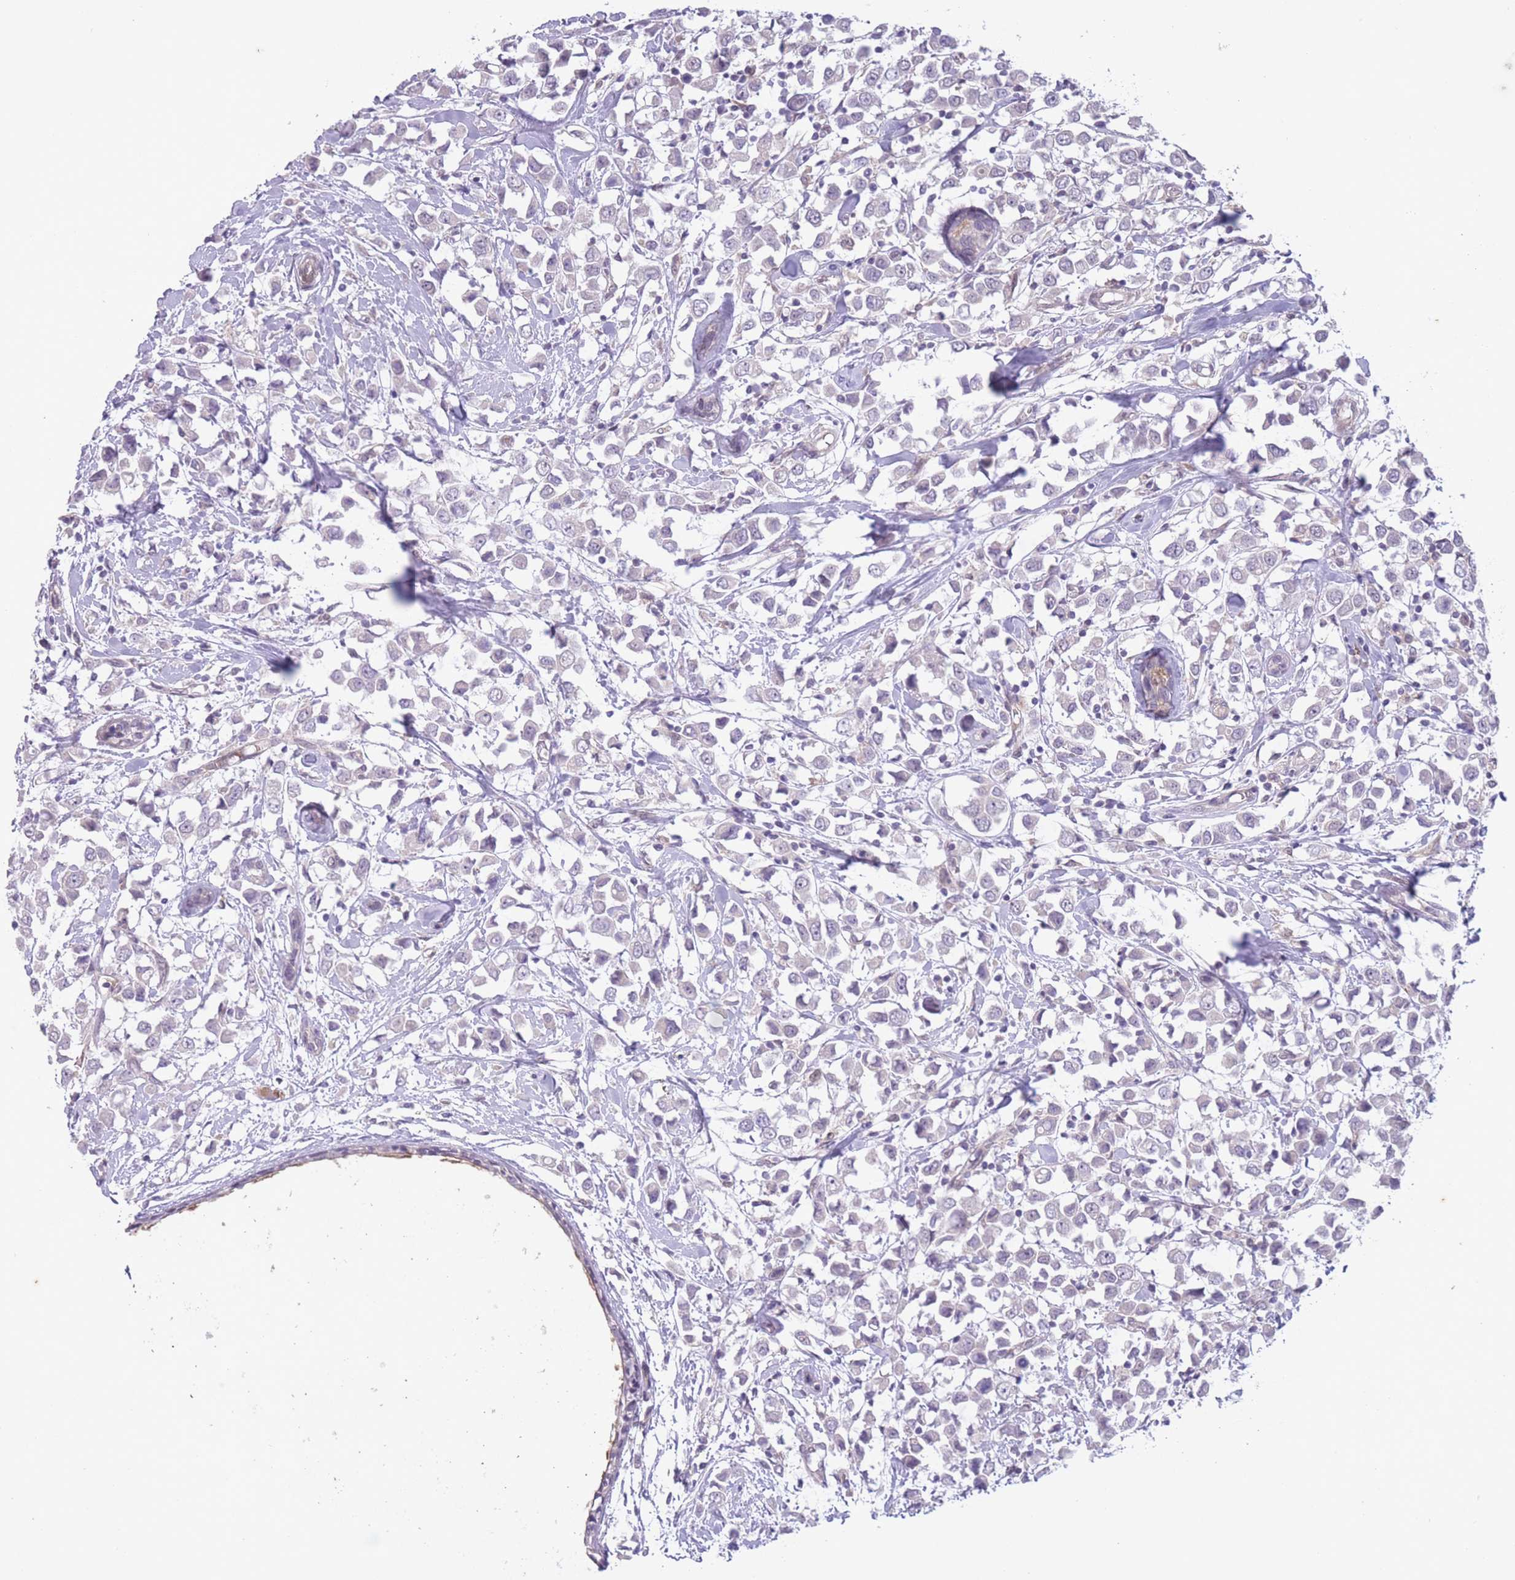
{"staining": {"intensity": "negative", "quantity": "none", "location": "none"}, "tissue": "breast cancer", "cell_type": "Tumor cells", "image_type": "cancer", "snomed": [{"axis": "morphology", "description": "Duct carcinoma"}, {"axis": "topography", "description": "Breast"}], "caption": "Protein analysis of breast cancer displays no significant staining in tumor cells. (DAB (3,3'-diaminobenzidine) immunohistochemistry (IHC) with hematoxylin counter stain).", "gene": "ARPIN", "patient": {"sex": "female", "age": 61}}